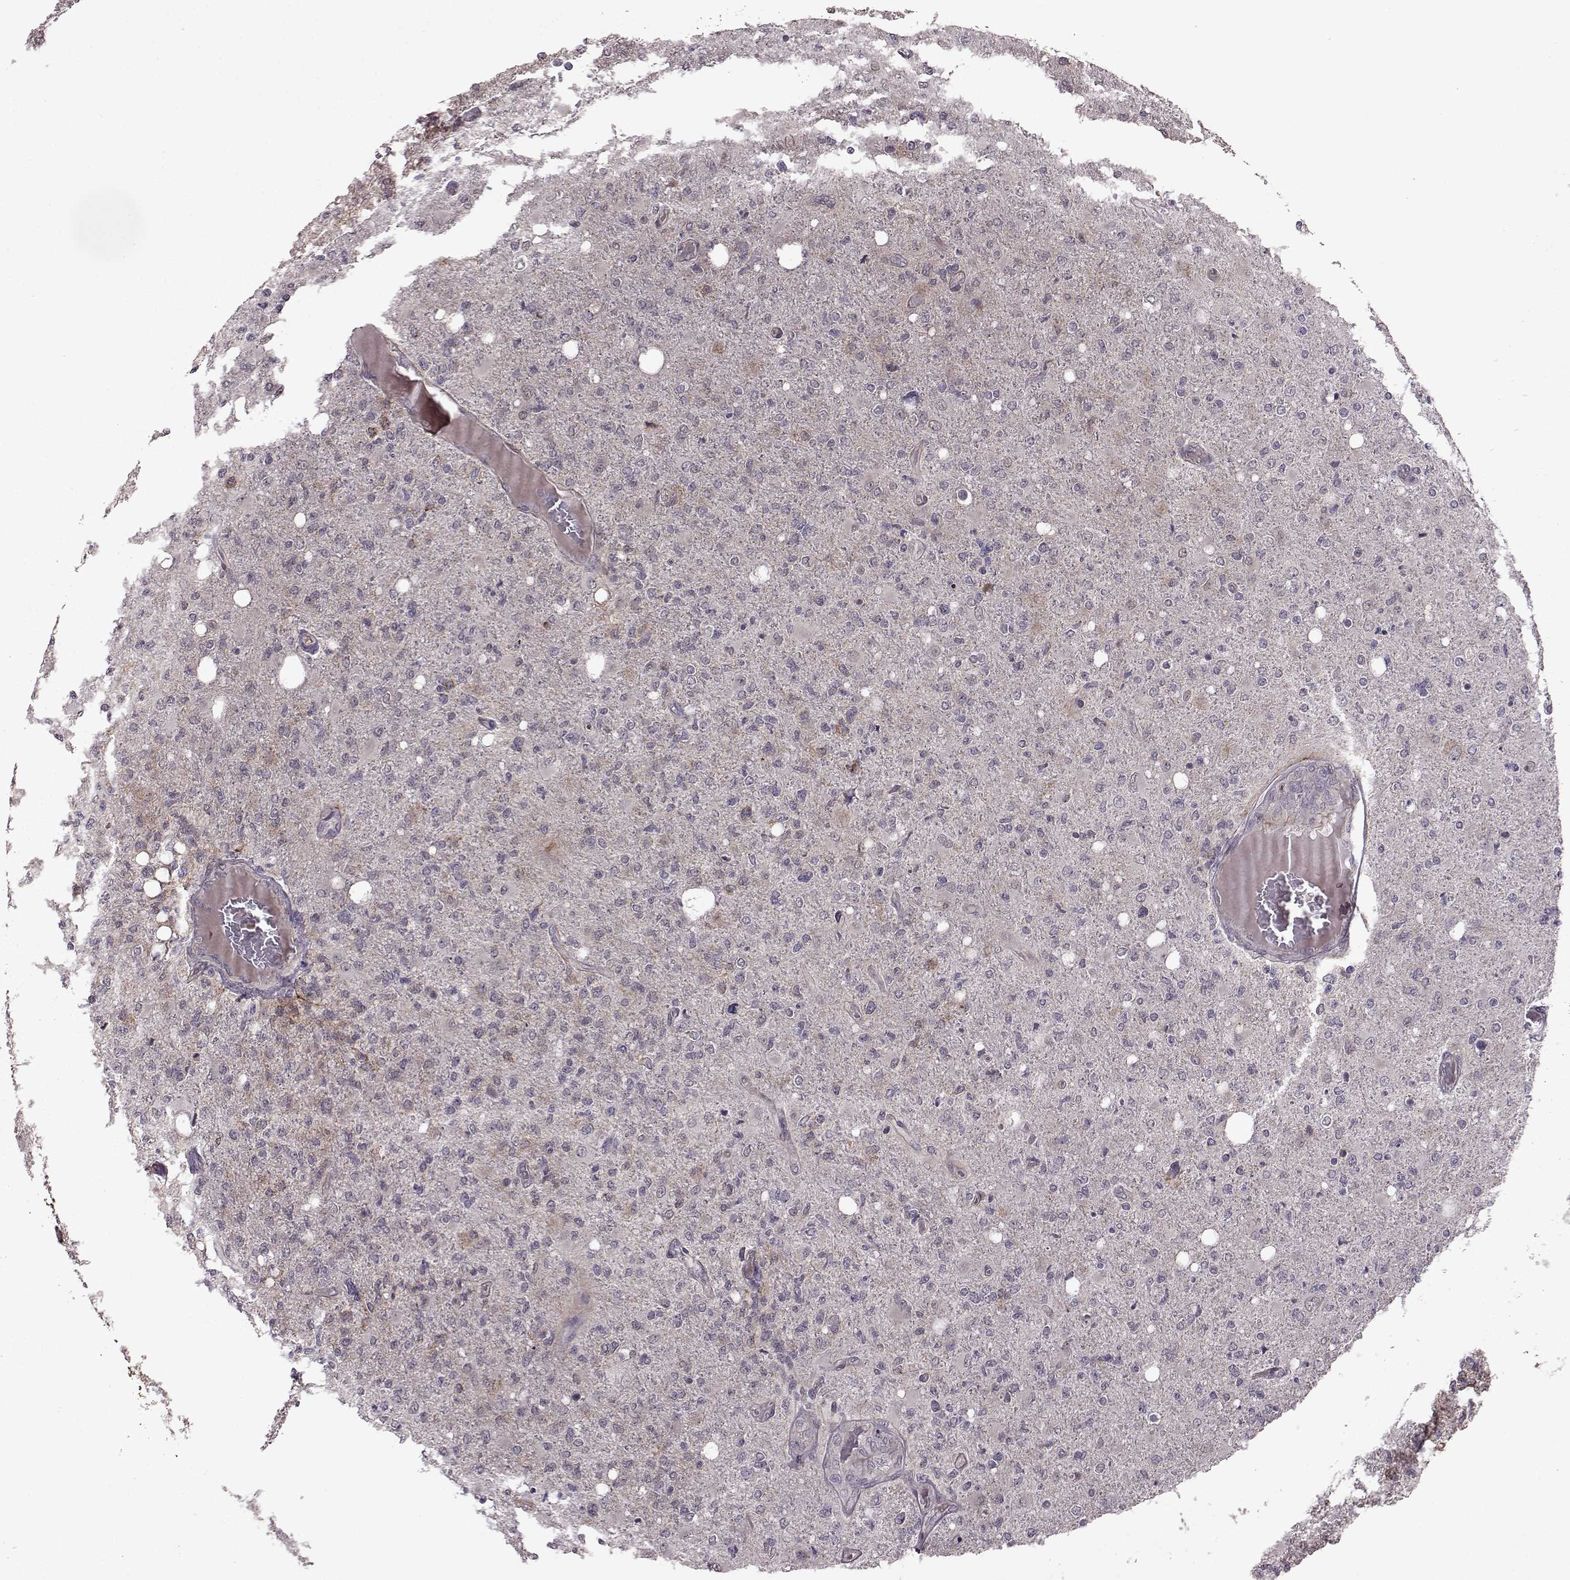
{"staining": {"intensity": "negative", "quantity": "none", "location": "none"}, "tissue": "glioma", "cell_type": "Tumor cells", "image_type": "cancer", "snomed": [{"axis": "morphology", "description": "Glioma, malignant, High grade"}, {"axis": "topography", "description": "Cerebral cortex"}], "caption": "The IHC image has no significant positivity in tumor cells of glioma tissue.", "gene": "SYNPO", "patient": {"sex": "male", "age": 70}}